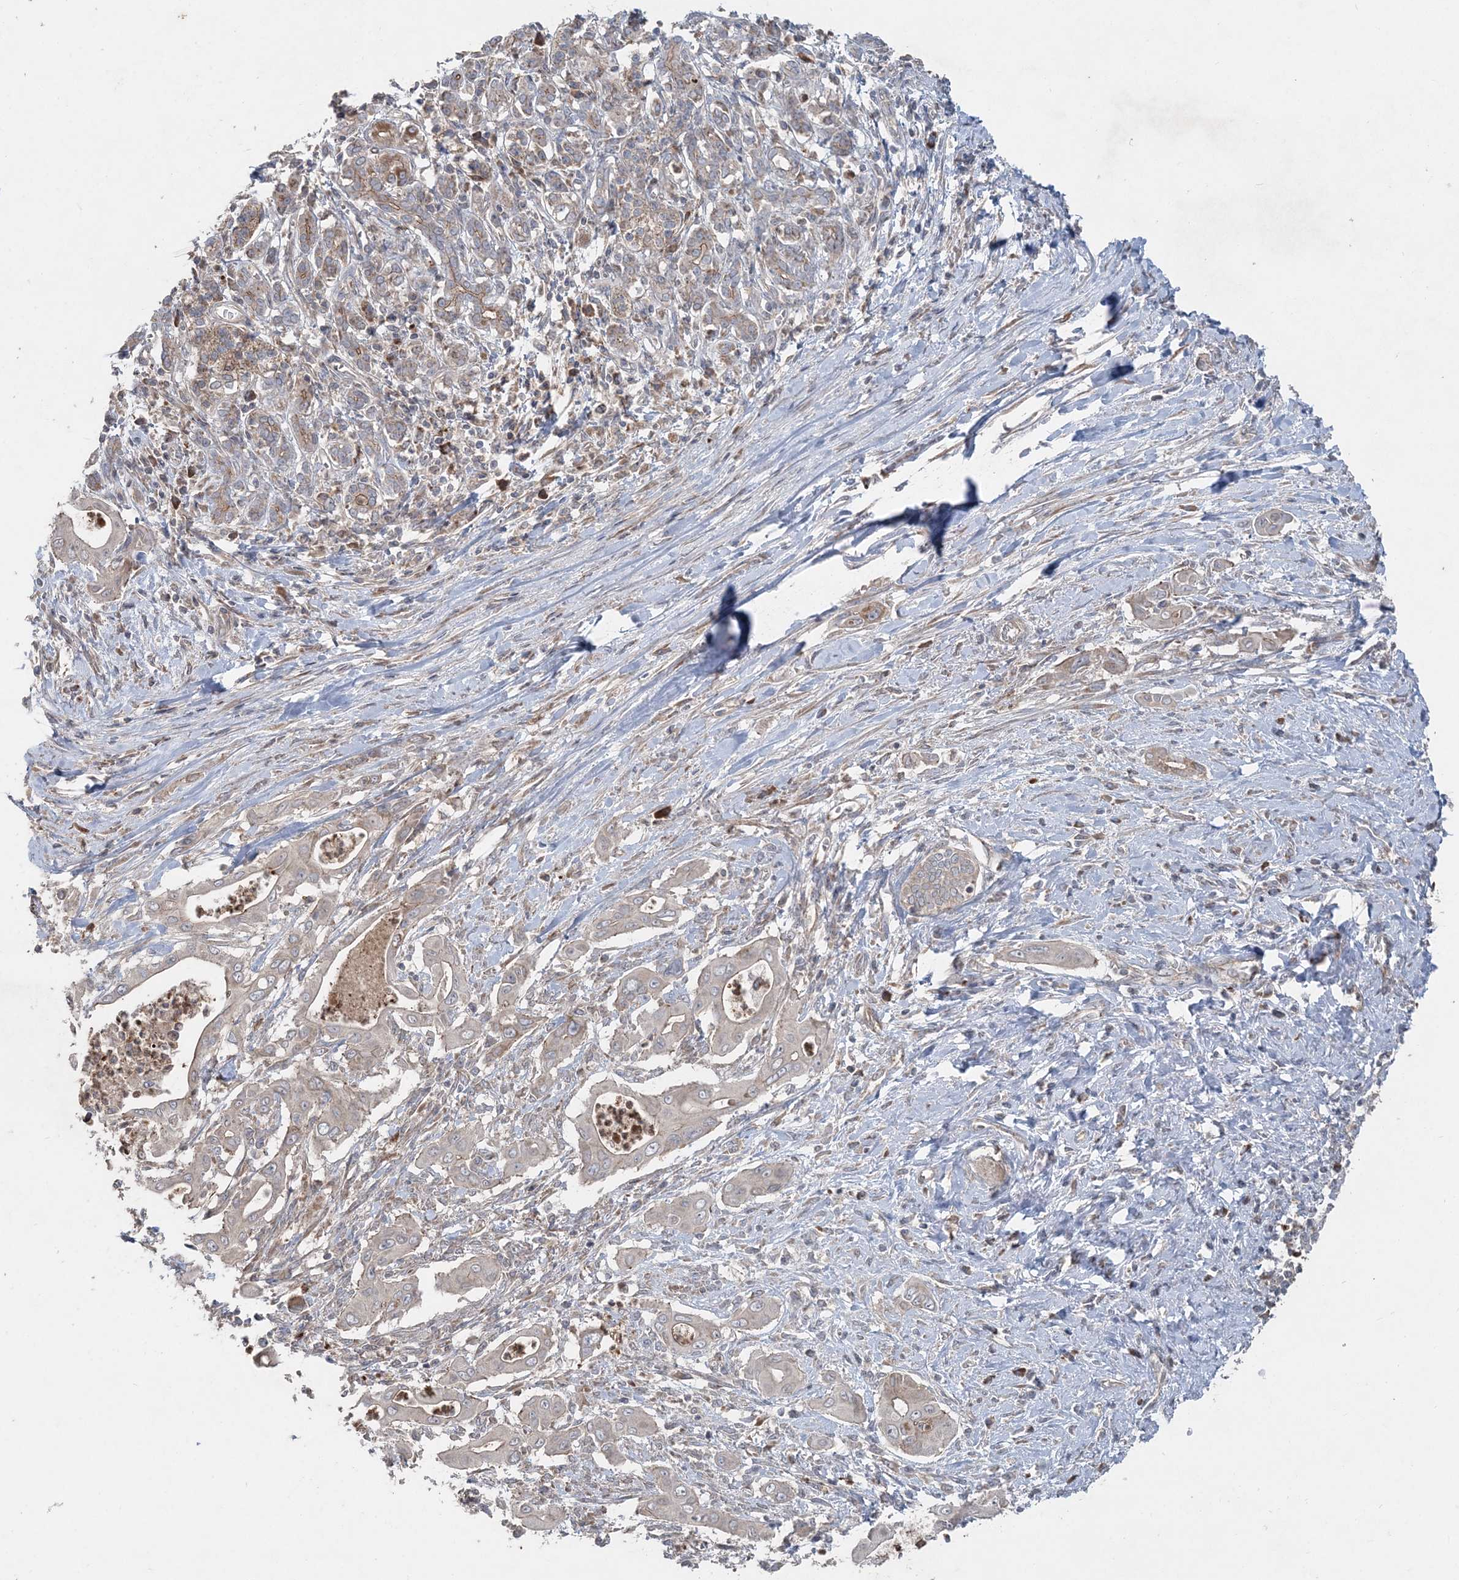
{"staining": {"intensity": "negative", "quantity": "none", "location": "none"}, "tissue": "pancreatic cancer", "cell_type": "Tumor cells", "image_type": "cancer", "snomed": [{"axis": "morphology", "description": "Adenocarcinoma, NOS"}, {"axis": "topography", "description": "Pancreas"}], "caption": "Micrograph shows no significant protein positivity in tumor cells of pancreatic adenocarcinoma.", "gene": "LRPPRC", "patient": {"sex": "male", "age": 58}}